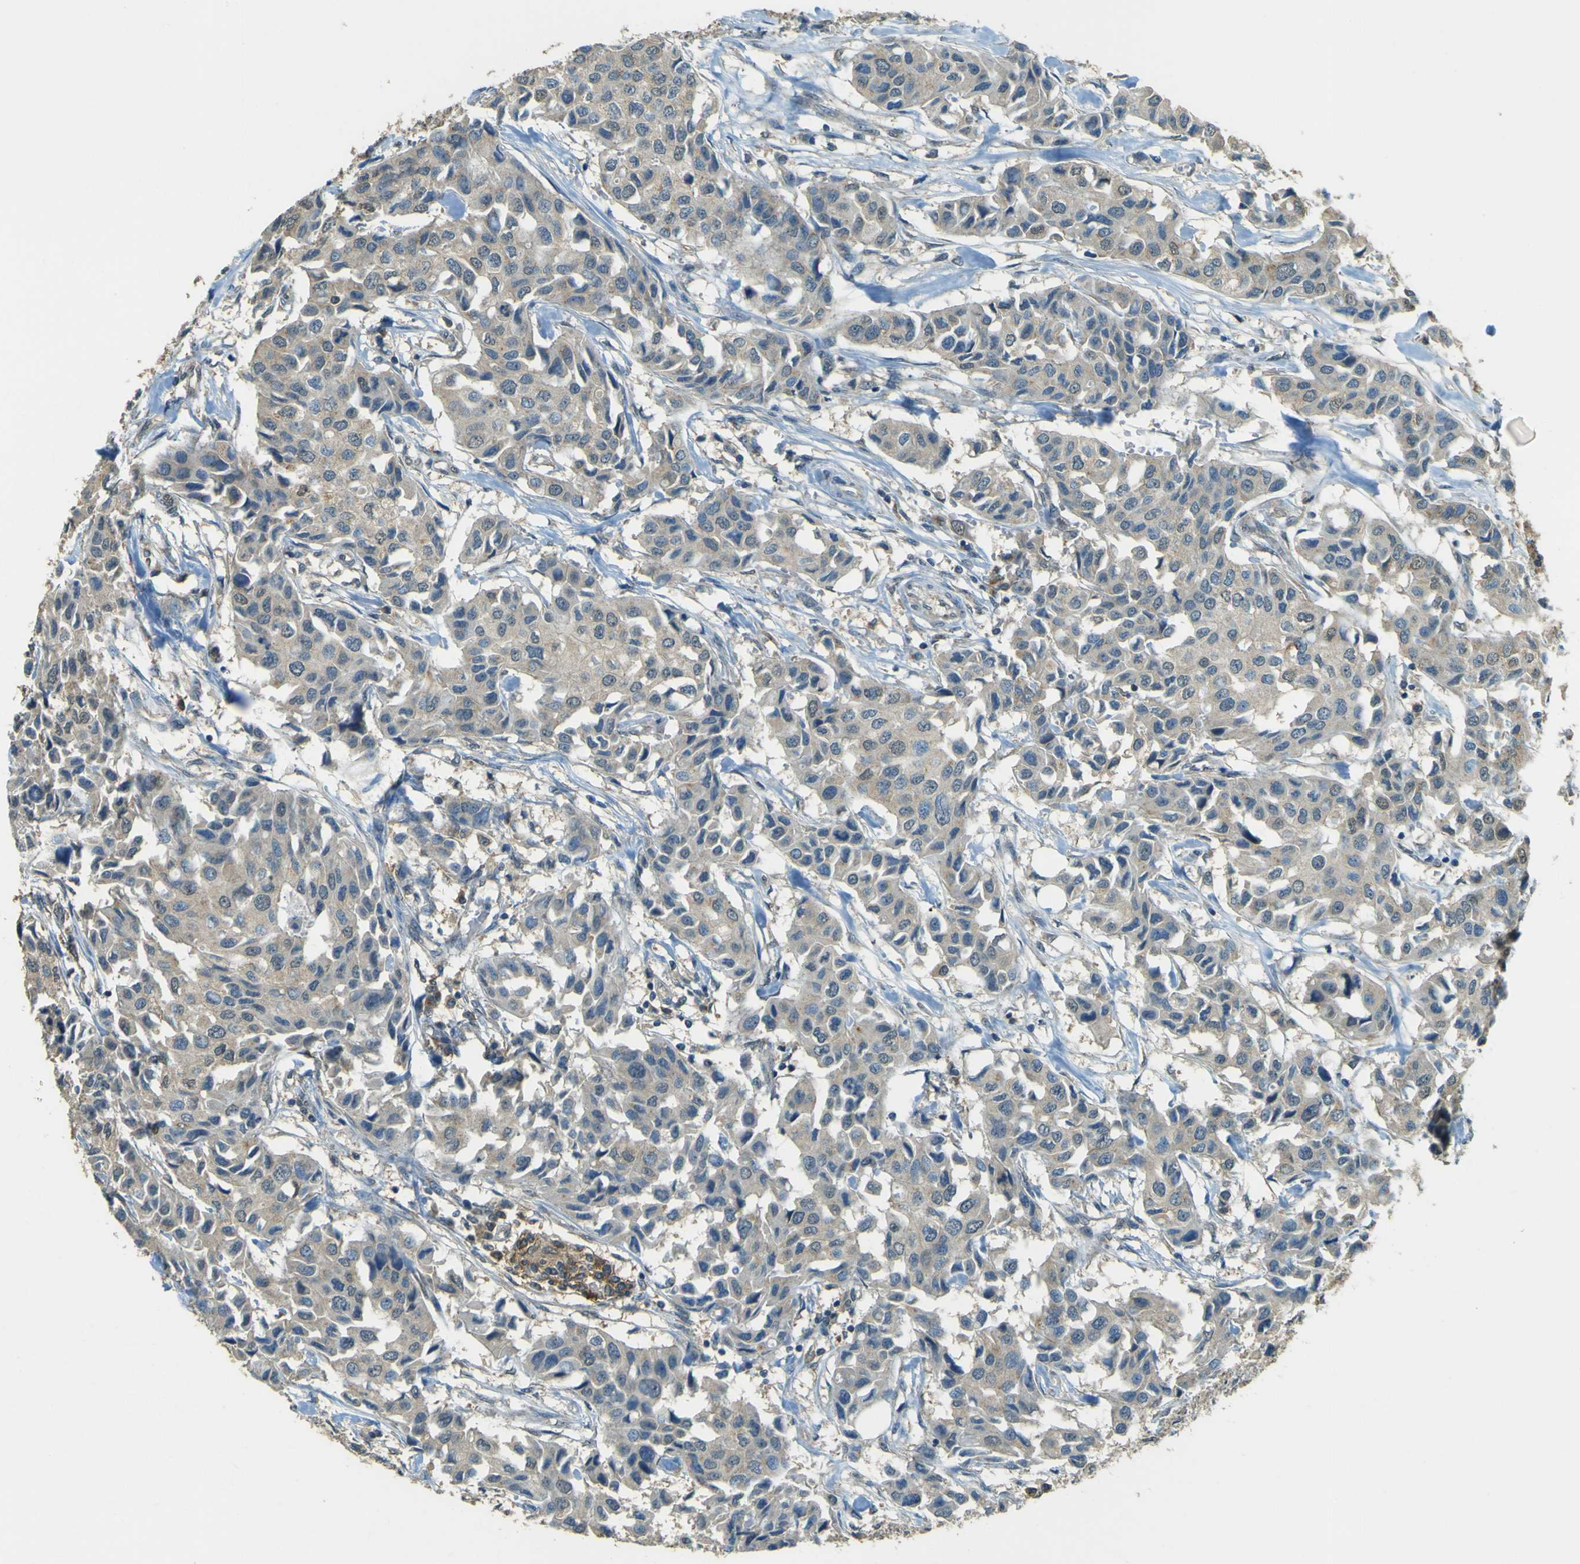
{"staining": {"intensity": "weak", "quantity": ">75%", "location": "cytoplasmic/membranous"}, "tissue": "breast cancer", "cell_type": "Tumor cells", "image_type": "cancer", "snomed": [{"axis": "morphology", "description": "Duct carcinoma"}, {"axis": "topography", "description": "Breast"}], "caption": "A low amount of weak cytoplasmic/membranous staining is appreciated in about >75% of tumor cells in breast cancer tissue. The staining is performed using DAB brown chromogen to label protein expression. The nuclei are counter-stained blue using hematoxylin.", "gene": "GOLGA1", "patient": {"sex": "female", "age": 80}}